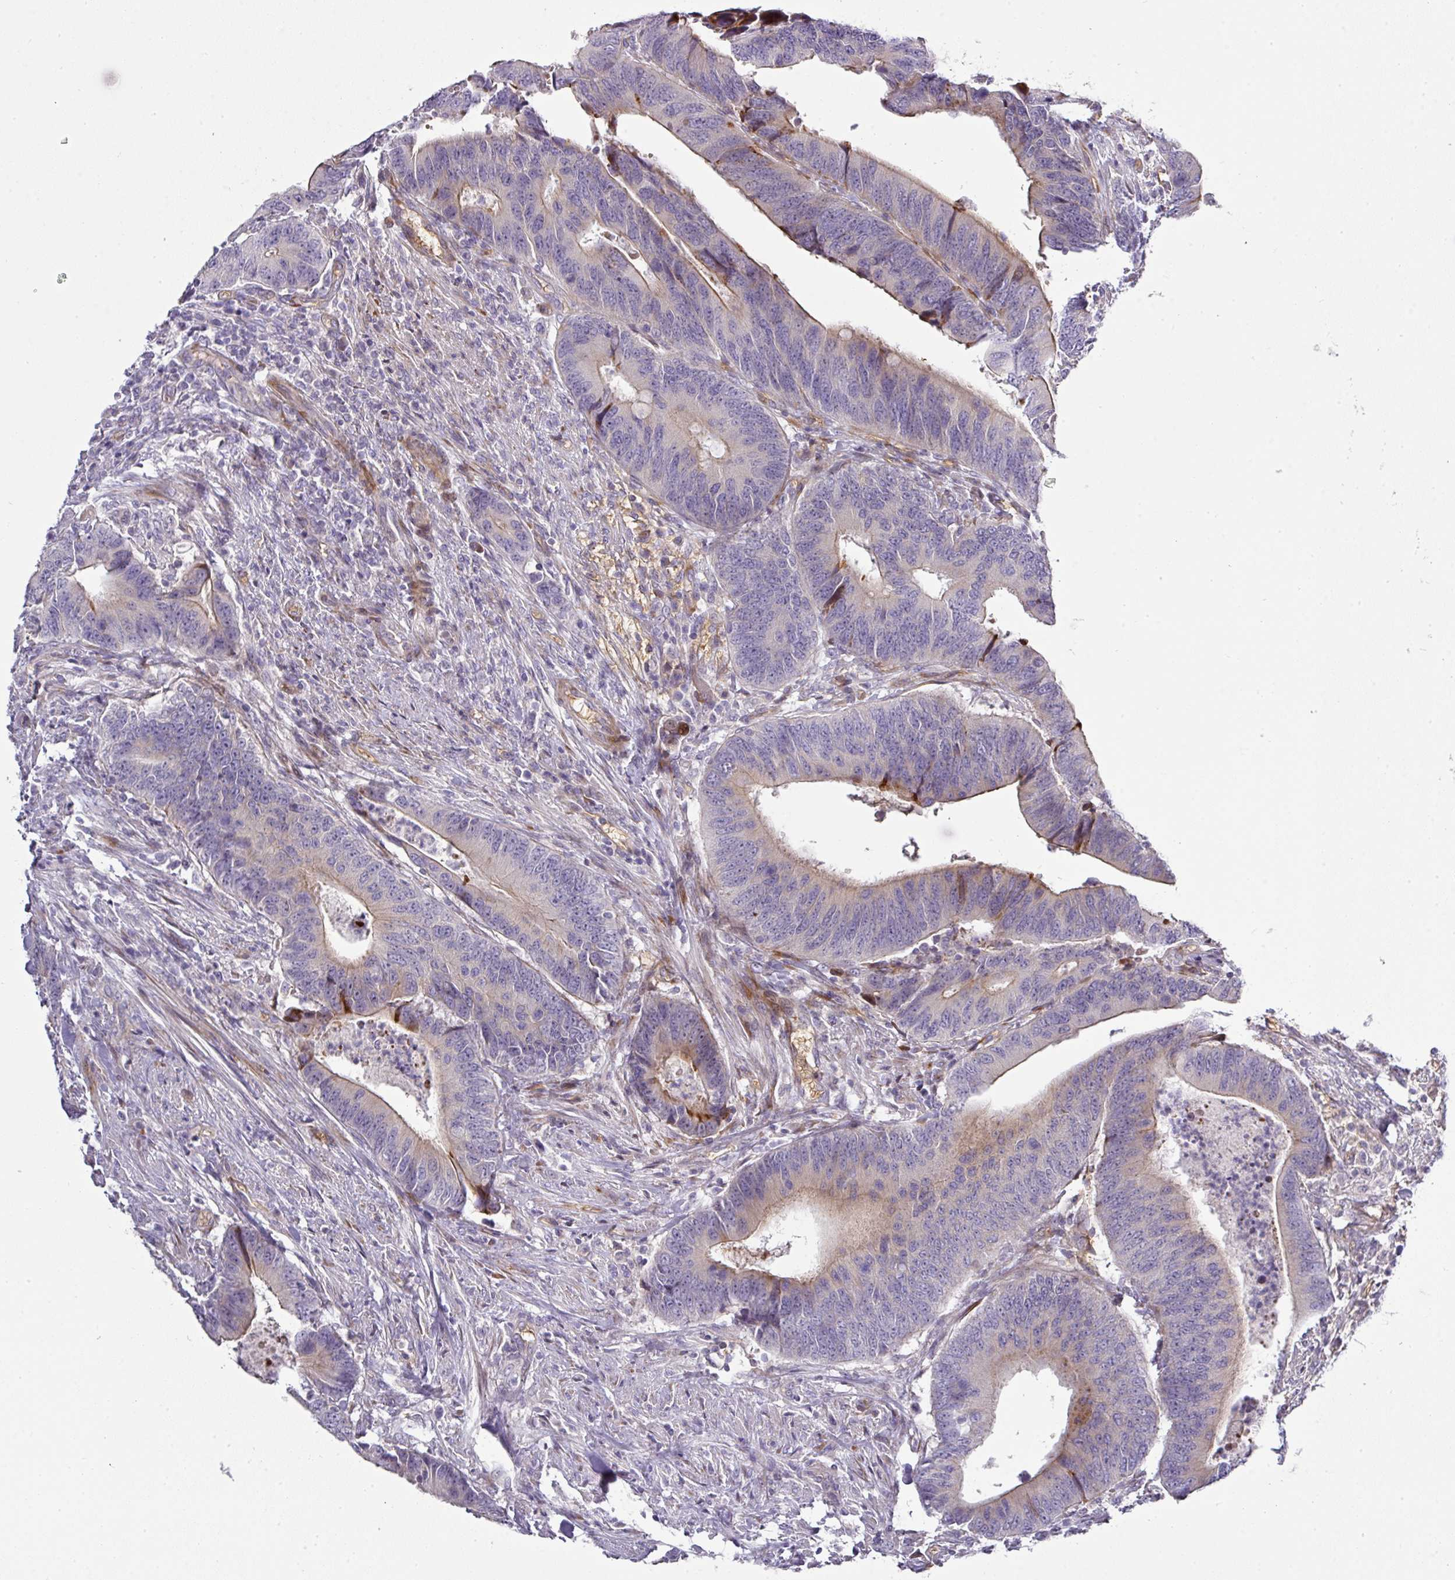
{"staining": {"intensity": "moderate", "quantity": "<25%", "location": "cytoplasmic/membranous"}, "tissue": "colorectal cancer", "cell_type": "Tumor cells", "image_type": "cancer", "snomed": [{"axis": "morphology", "description": "Adenocarcinoma, NOS"}, {"axis": "topography", "description": "Colon"}], "caption": "Immunohistochemical staining of colorectal cancer (adenocarcinoma) shows low levels of moderate cytoplasmic/membranous expression in about <25% of tumor cells. The staining was performed using DAB (3,3'-diaminobenzidine), with brown indicating positive protein expression. Nuclei are stained blue with hematoxylin.", "gene": "ATP6V1F", "patient": {"sex": "male", "age": 87}}